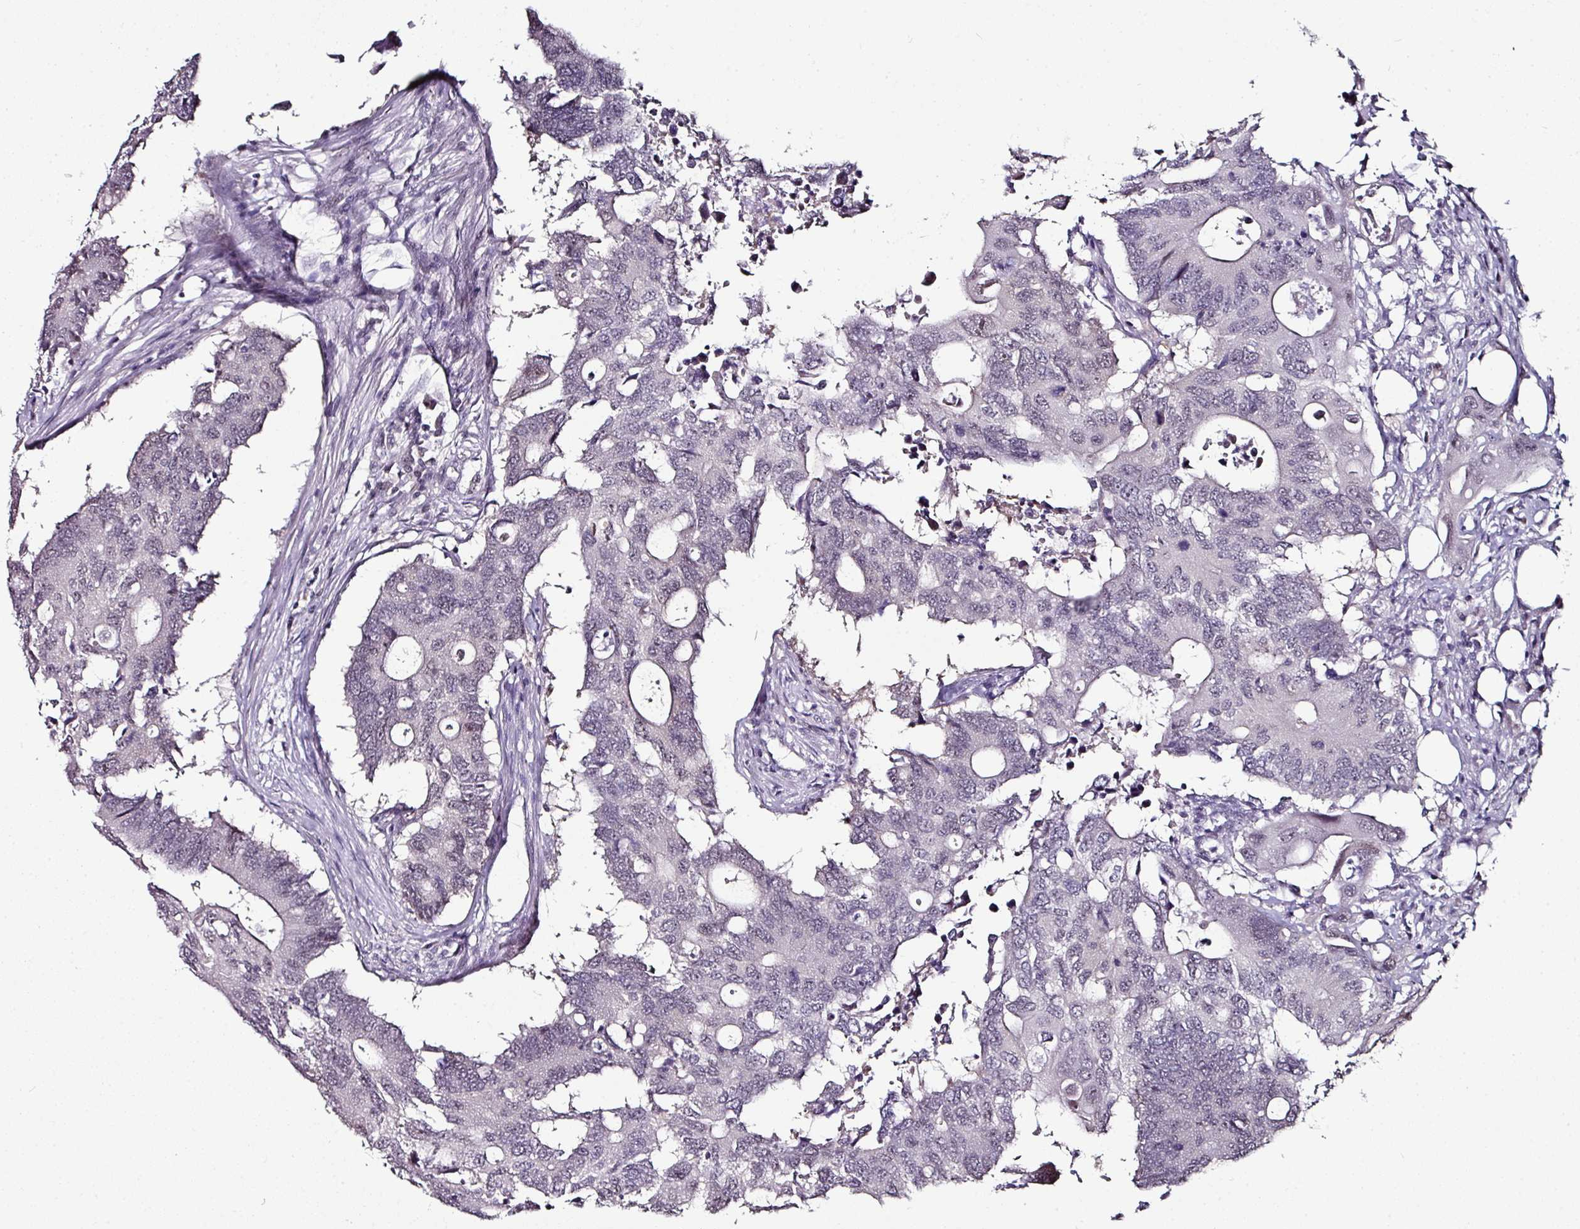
{"staining": {"intensity": "negative", "quantity": "none", "location": "none"}, "tissue": "colorectal cancer", "cell_type": "Tumor cells", "image_type": "cancer", "snomed": [{"axis": "morphology", "description": "Adenocarcinoma, NOS"}, {"axis": "topography", "description": "Colon"}], "caption": "Human colorectal cancer stained for a protein using immunohistochemistry (IHC) demonstrates no positivity in tumor cells.", "gene": "NACC2", "patient": {"sex": "male", "age": 71}}